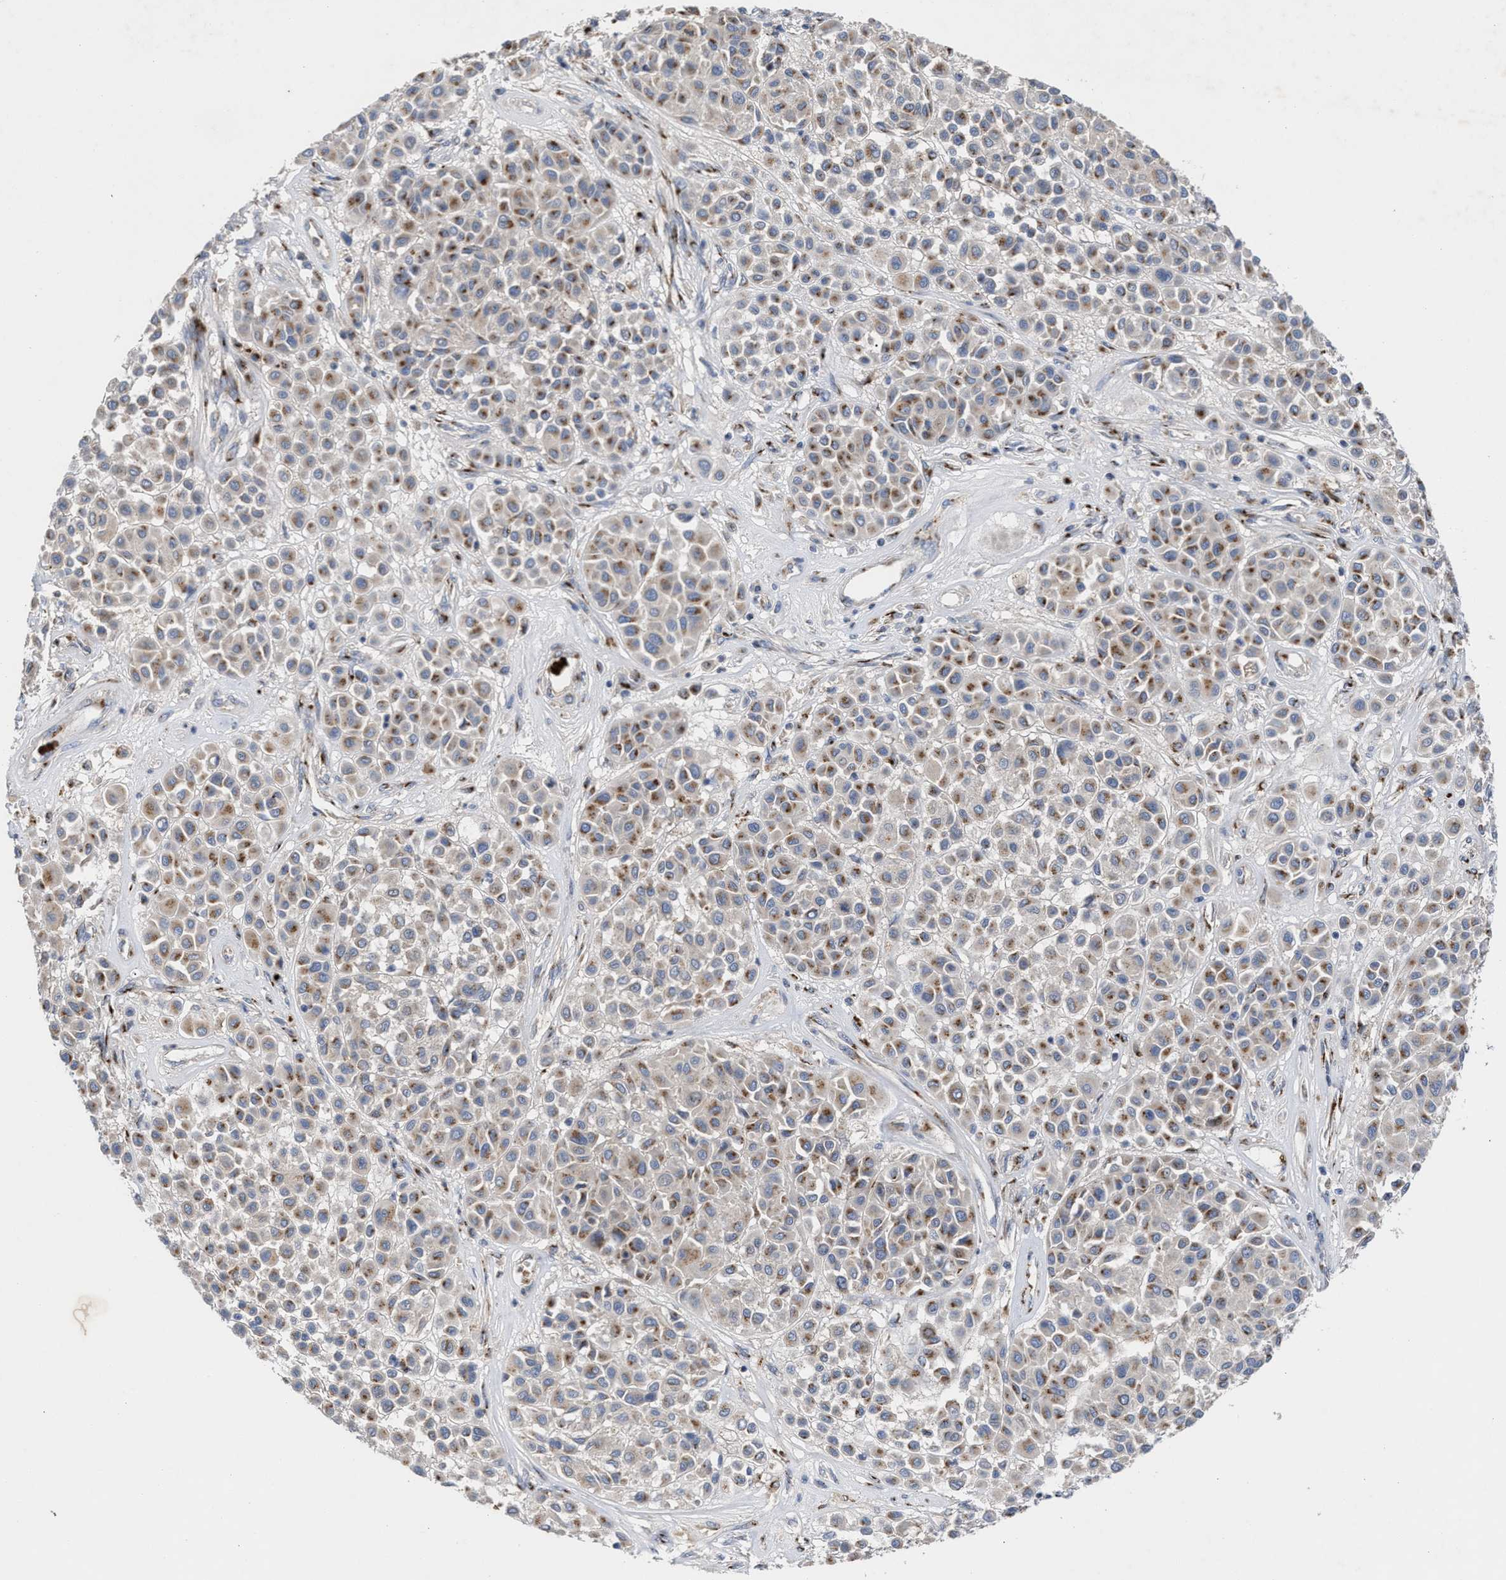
{"staining": {"intensity": "moderate", "quantity": ">75%", "location": "cytoplasmic/membranous"}, "tissue": "melanoma", "cell_type": "Tumor cells", "image_type": "cancer", "snomed": [{"axis": "morphology", "description": "Malignant melanoma, Metastatic site"}, {"axis": "topography", "description": "Soft tissue"}], "caption": "Immunohistochemistry photomicrograph of human melanoma stained for a protein (brown), which shows medium levels of moderate cytoplasmic/membranous staining in approximately >75% of tumor cells.", "gene": "CCL2", "patient": {"sex": "male", "age": 41}}